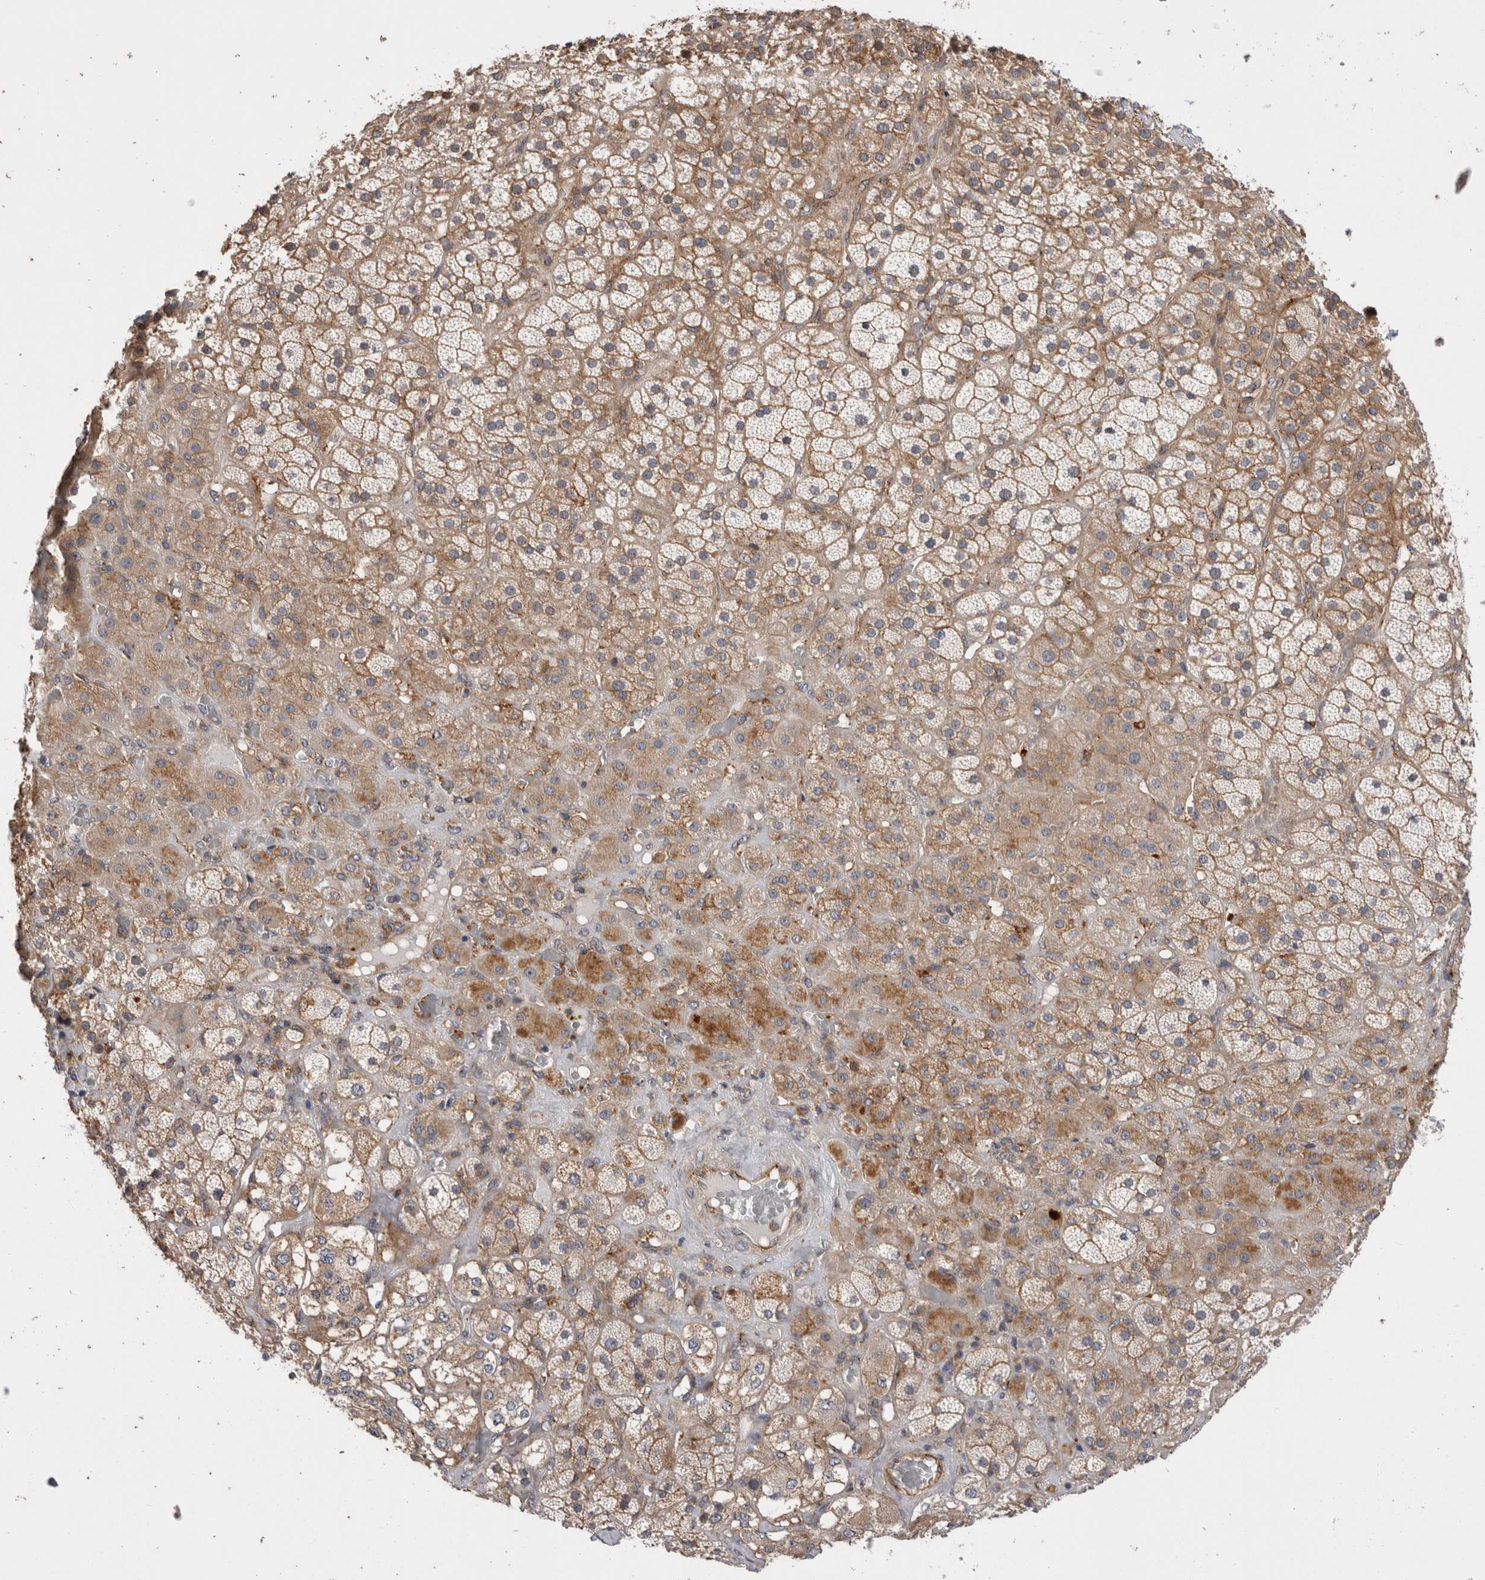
{"staining": {"intensity": "moderate", "quantity": ">75%", "location": "cytoplasmic/membranous"}, "tissue": "adrenal gland", "cell_type": "Glandular cells", "image_type": "normal", "snomed": [{"axis": "morphology", "description": "Normal tissue, NOS"}, {"axis": "topography", "description": "Adrenal gland"}], "caption": "This image displays unremarkable adrenal gland stained with immunohistochemistry (IHC) to label a protein in brown. The cytoplasmic/membranous of glandular cells show moderate positivity for the protein. Nuclei are counter-stained blue.", "gene": "BNIP2", "patient": {"sex": "male", "age": 57}}